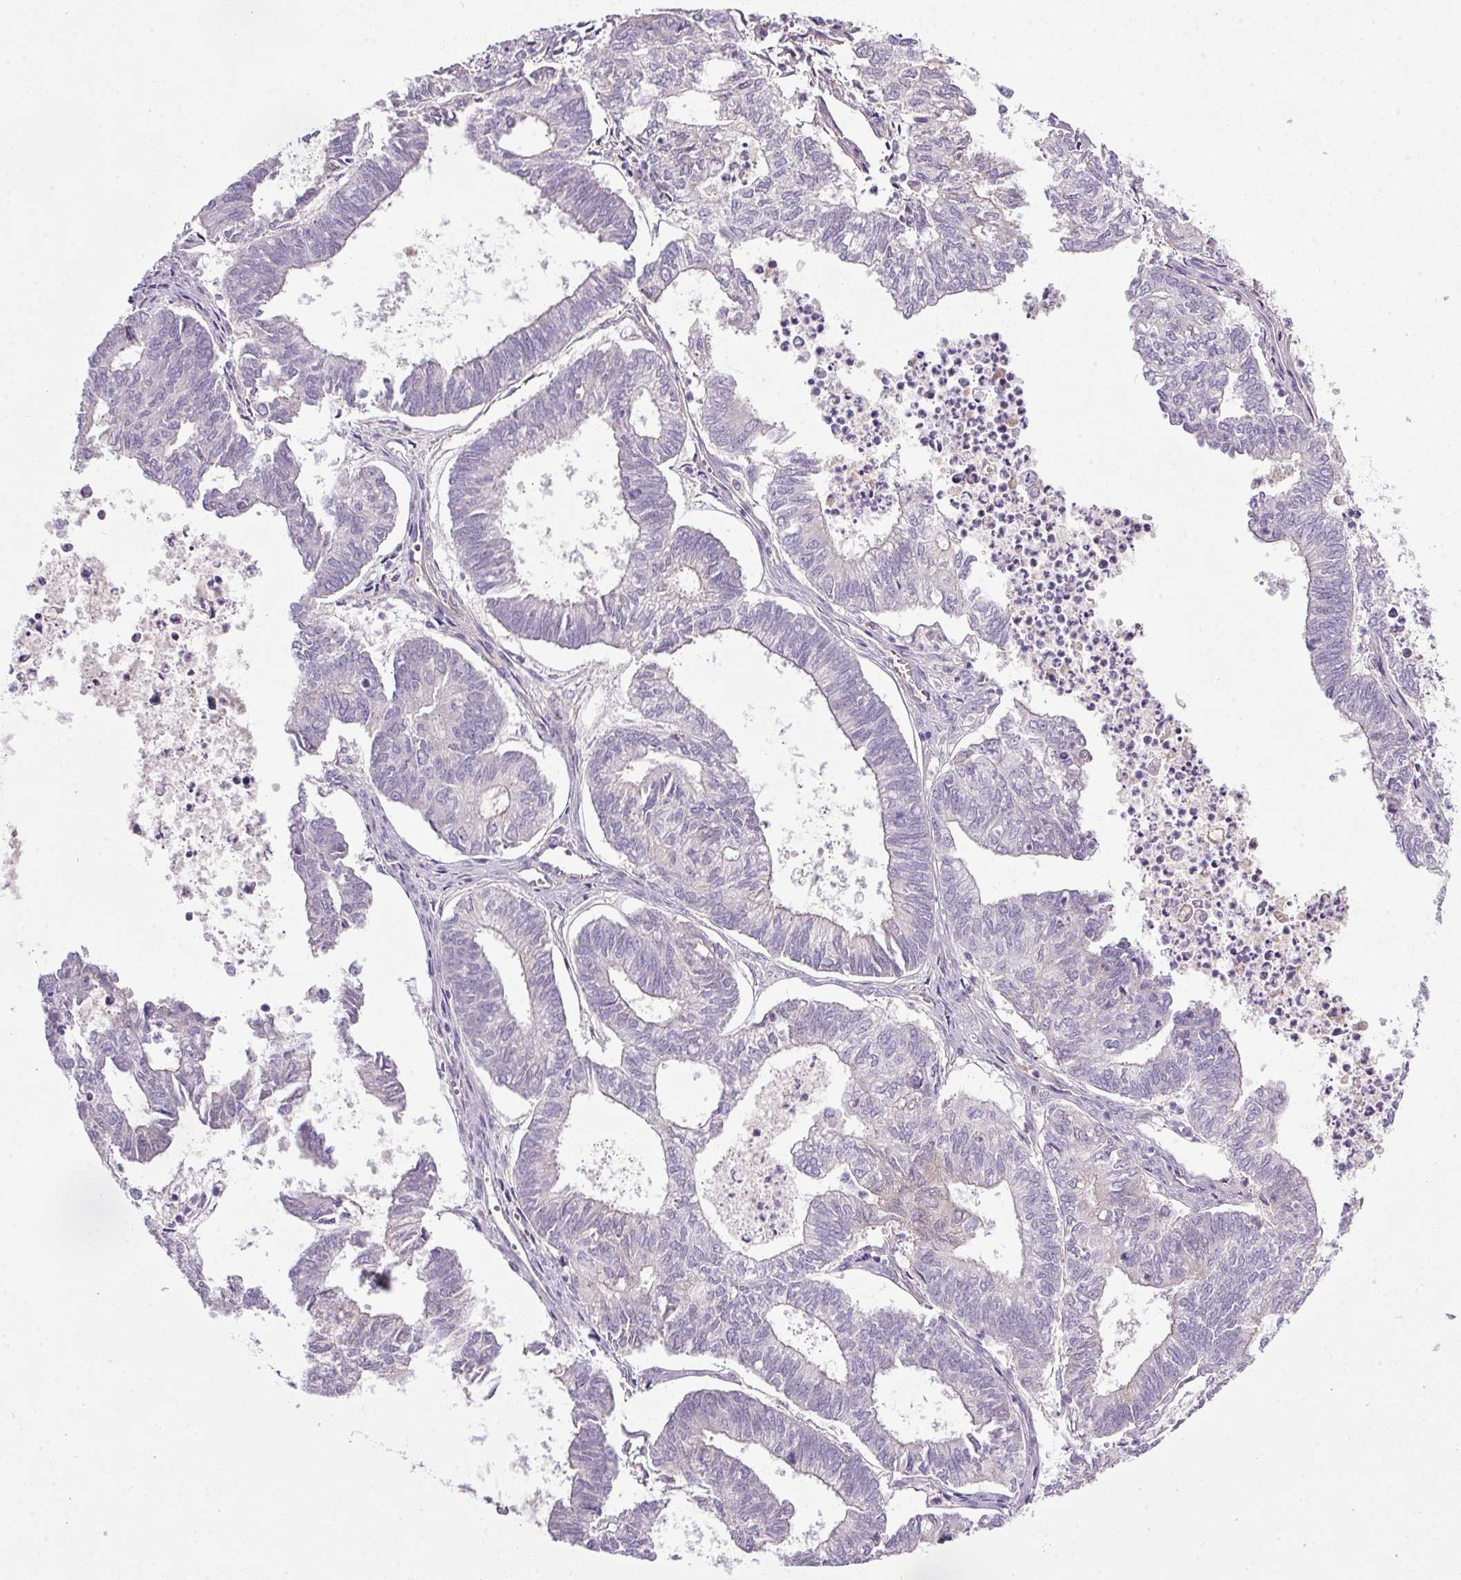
{"staining": {"intensity": "negative", "quantity": "none", "location": "none"}, "tissue": "ovarian cancer", "cell_type": "Tumor cells", "image_type": "cancer", "snomed": [{"axis": "morphology", "description": "Carcinoma, endometroid"}, {"axis": "topography", "description": "Ovary"}], "caption": "The histopathology image reveals no staining of tumor cells in ovarian cancer.", "gene": "APOC4", "patient": {"sex": "female", "age": 64}}